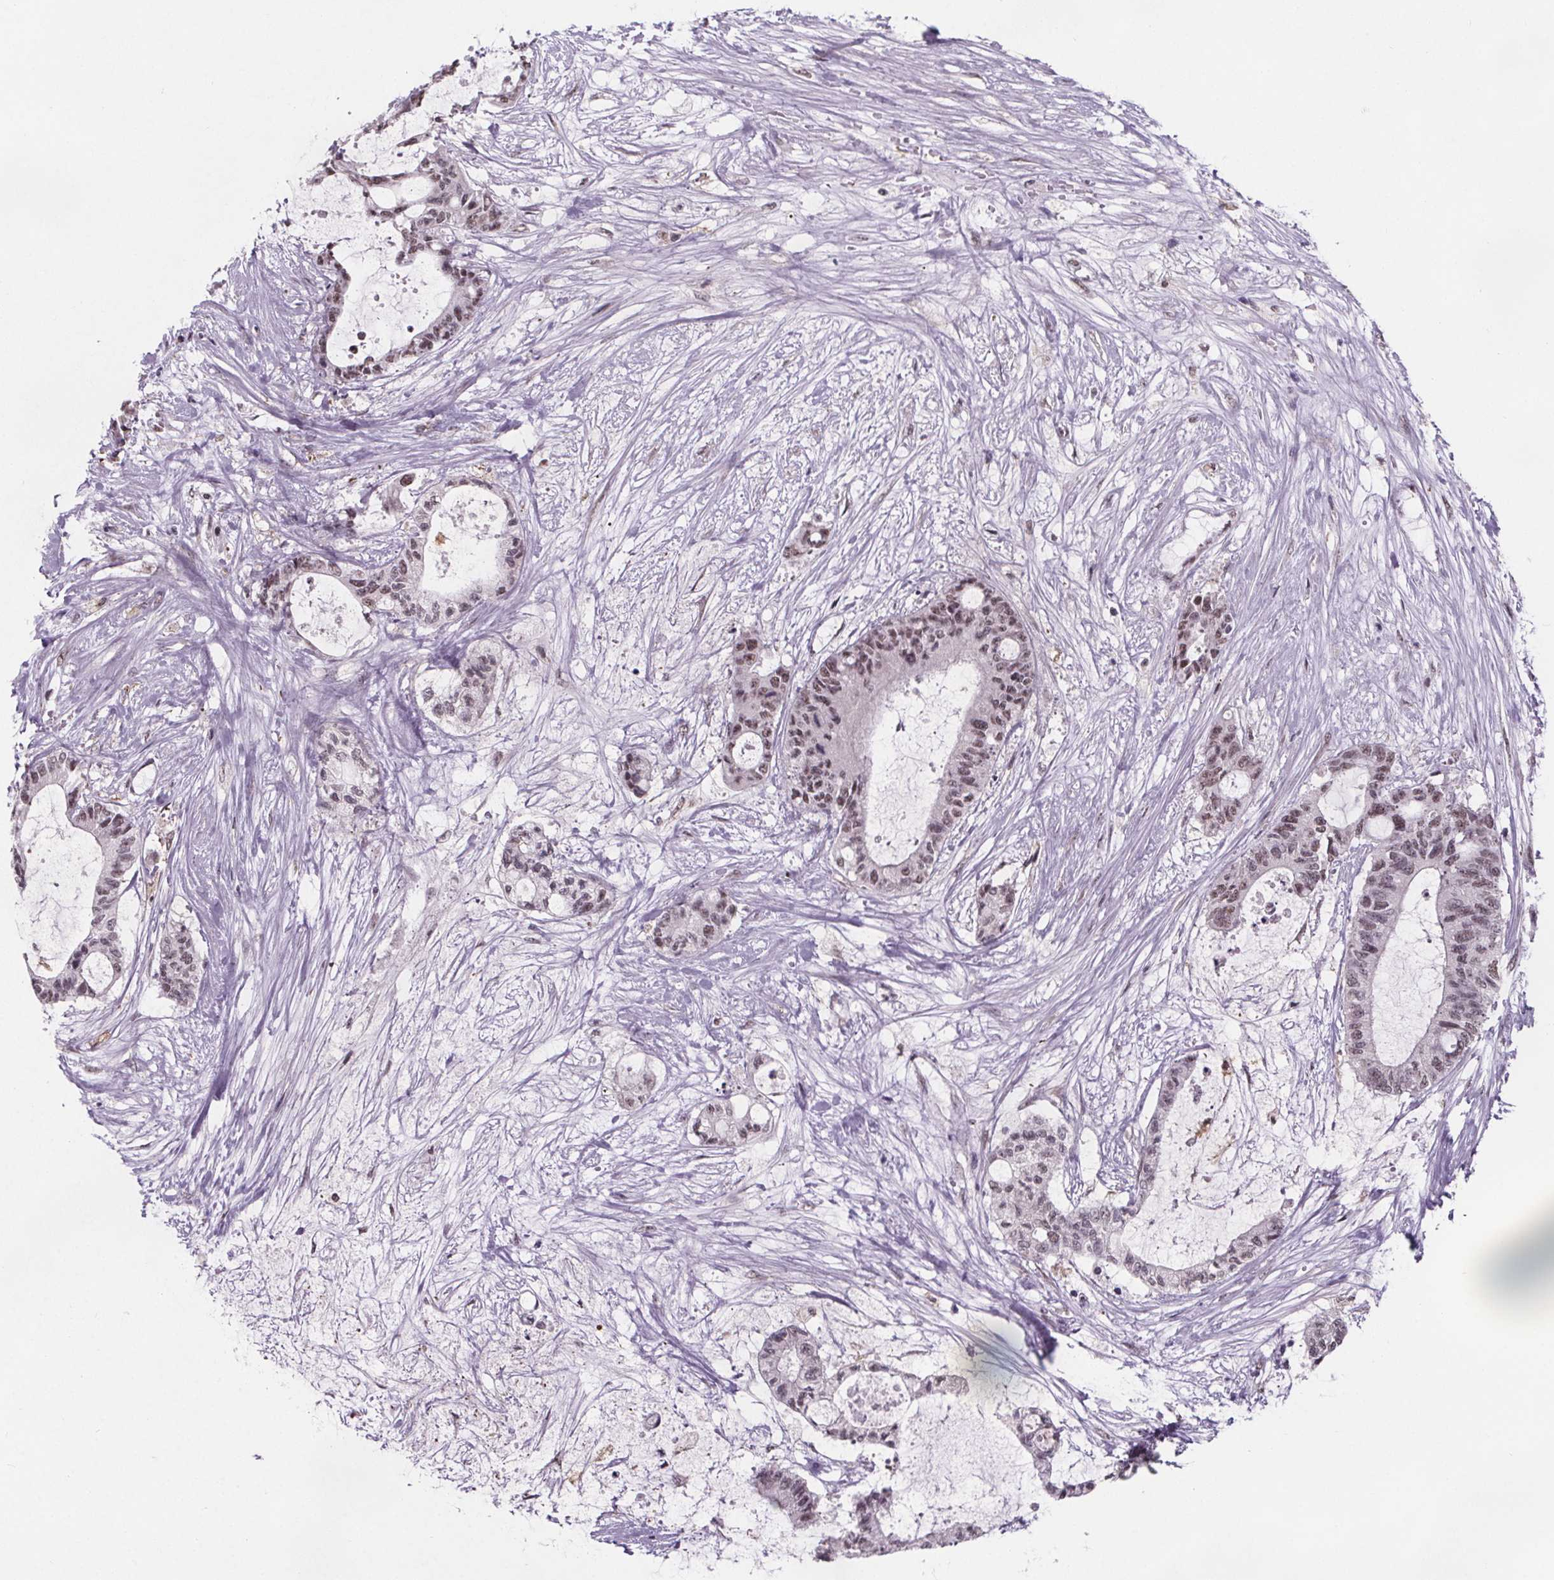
{"staining": {"intensity": "moderate", "quantity": ">75%", "location": "nuclear"}, "tissue": "liver cancer", "cell_type": "Tumor cells", "image_type": "cancer", "snomed": [{"axis": "morphology", "description": "Normal tissue, NOS"}, {"axis": "morphology", "description": "Cholangiocarcinoma"}, {"axis": "topography", "description": "Liver"}, {"axis": "topography", "description": "Peripheral nerve tissue"}], "caption": "A brown stain labels moderate nuclear expression of a protein in cholangiocarcinoma (liver) tumor cells. (DAB (3,3'-diaminobenzidine) IHC, brown staining for protein, blue staining for nuclei).", "gene": "ZNF572", "patient": {"sex": "female", "age": 73}}